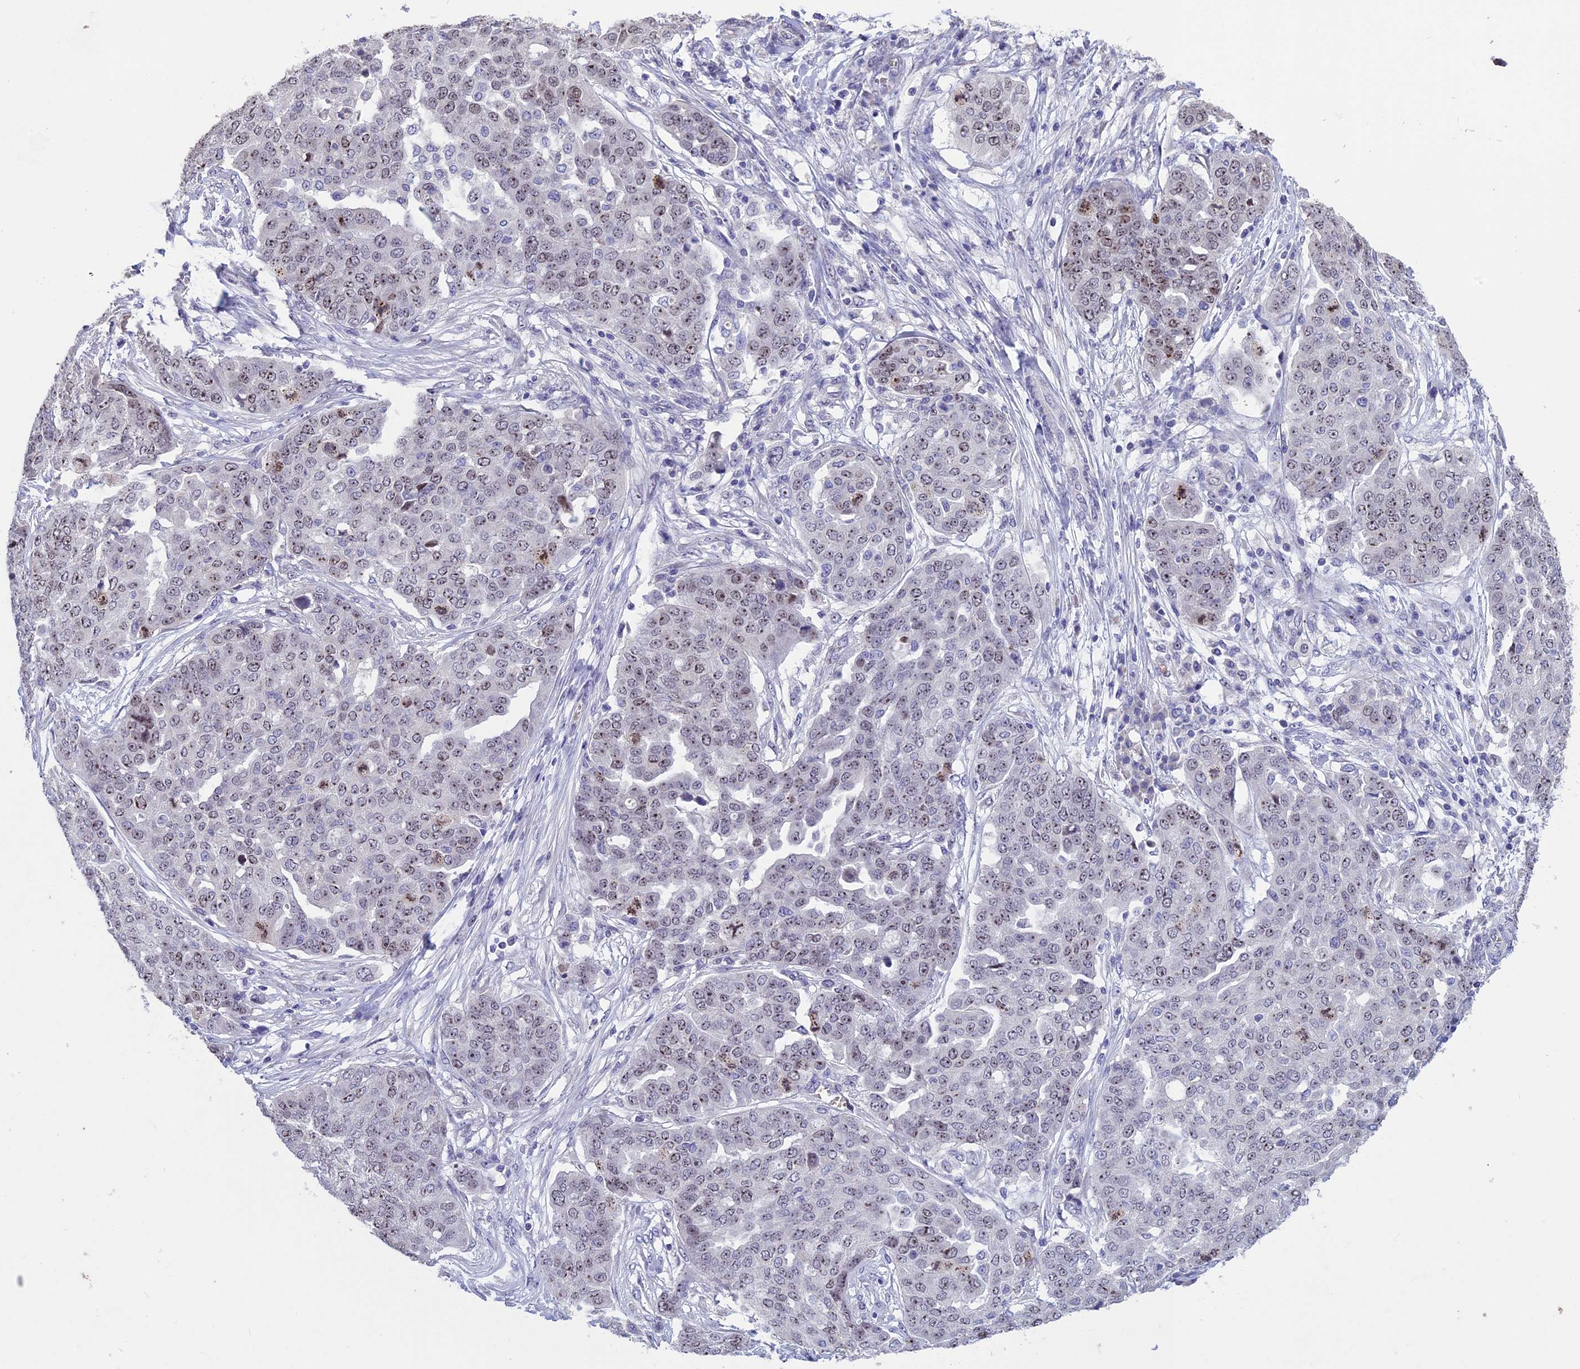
{"staining": {"intensity": "moderate", "quantity": "<25%", "location": "nuclear"}, "tissue": "ovarian cancer", "cell_type": "Tumor cells", "image_type": "cancer", "snomed": [{"axis": "morphology", "description": "Cystadenocarcinoma, serous, NOS"}, {"axis": "topography", "description": "Soft tissue"}, {"axis": "topography", "description": "Ovary"}], "caption": "This photomicrograph displays immunohistochemistry staining of ovarian cancer (serous cystadenocarcinoma), with low moderate nuclear staining in about <25% of tumor cells.", "gene": "KNOP1", "patient": {"sex": "female", "age": 57}}